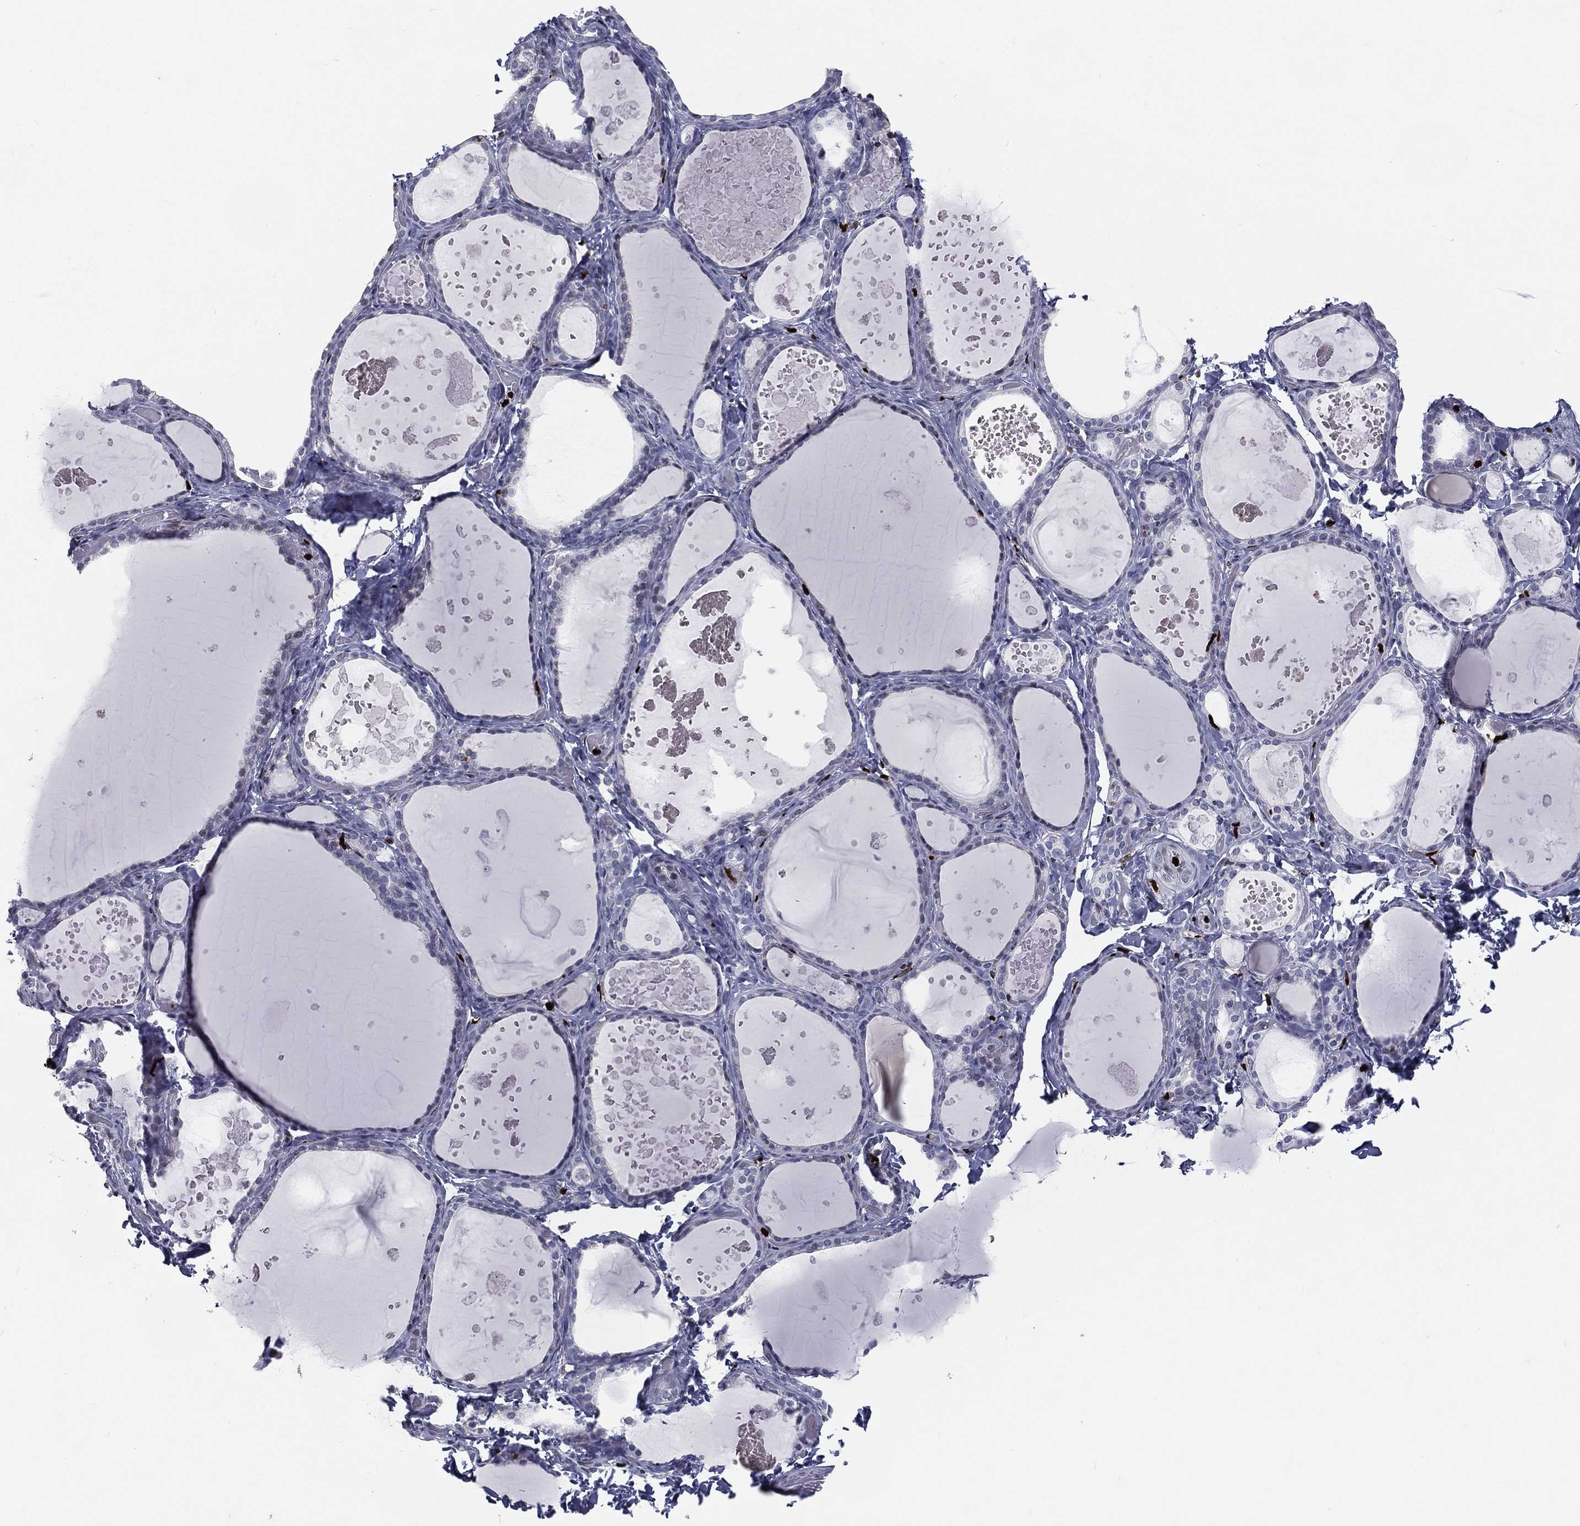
{"staining": {"intensity": "negative", "quantity": "none", "location": "none"}, "tissue": "thyroid gland", "cell_type": "Glandular cells", "image_type": "normal", "snomed": [{"axis": "morphology", "description": "Normal tissue, NOS"}, {"axis": "topography", "description": "Thyroid gland"}], "caption": "Immunohistochemistry of unremarkable human thyroid gland reveals no expression in glandular cells.", "gene": "MNDA", "patient": {"sex": "female", "age": 56}}